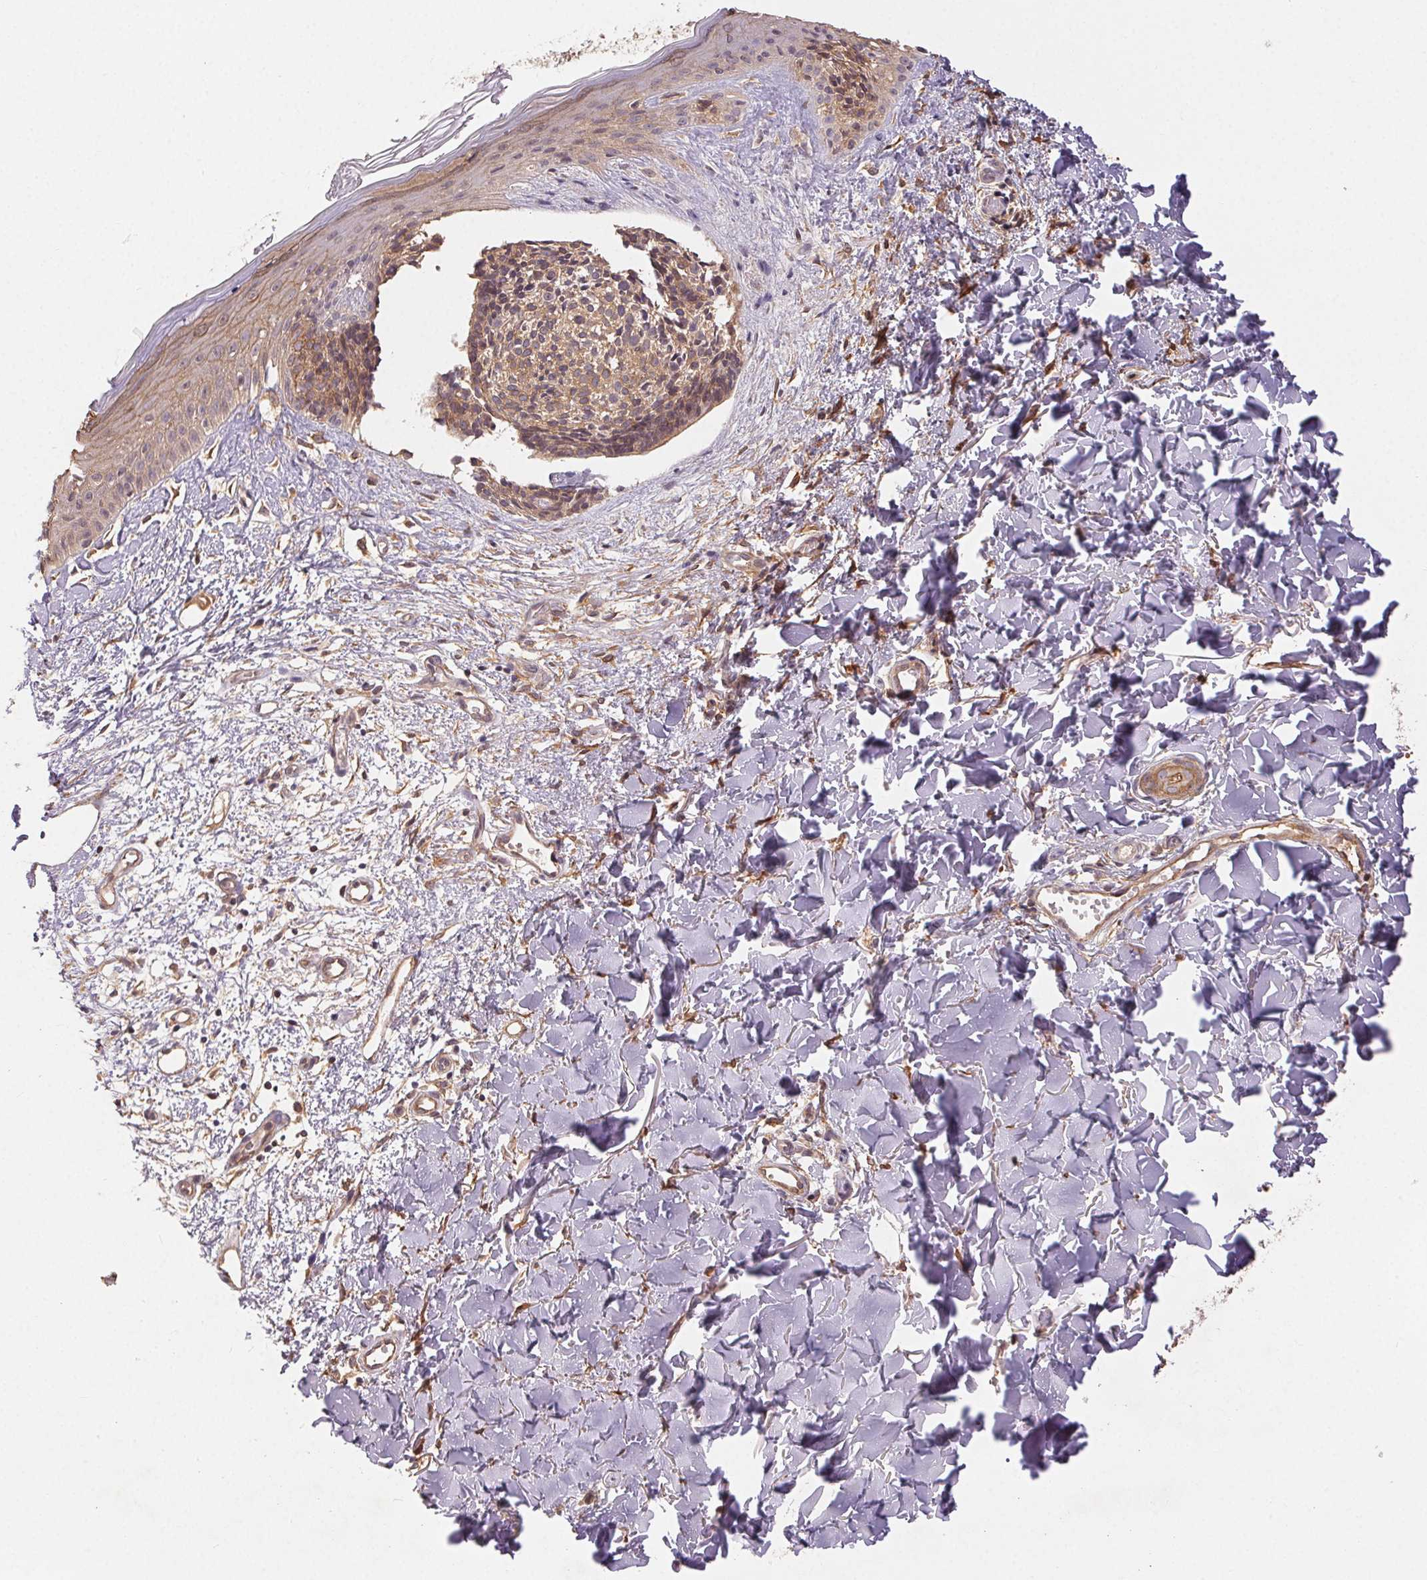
{"staining": {"intensity": "moderate", "quantity": ">75%", "location": "cytoplasmic/membranous"}, "tissue": "skin cancer", "cell_type": "Tumor cells", "image_type": "cancer", "snomed": [{"axis": "morphology", "description": "Basal cell carcinoma"}, {"axis": "topography", "description": "Skin"}], "caption": "Immunohistochemical staining of human basal cell carcinoma (skin) shows moderate cytoplasmic/membranous protein staining in about >75% of tumor cells. The staining is performed using DAB (3,3'-diaminobenzidine) brown chromogen to label protein expression. The nuclei are counter-stained blue using hematoxylin.", "gene": "MAPKAPK2", "patient": {"sex": "male", "age": 51}}